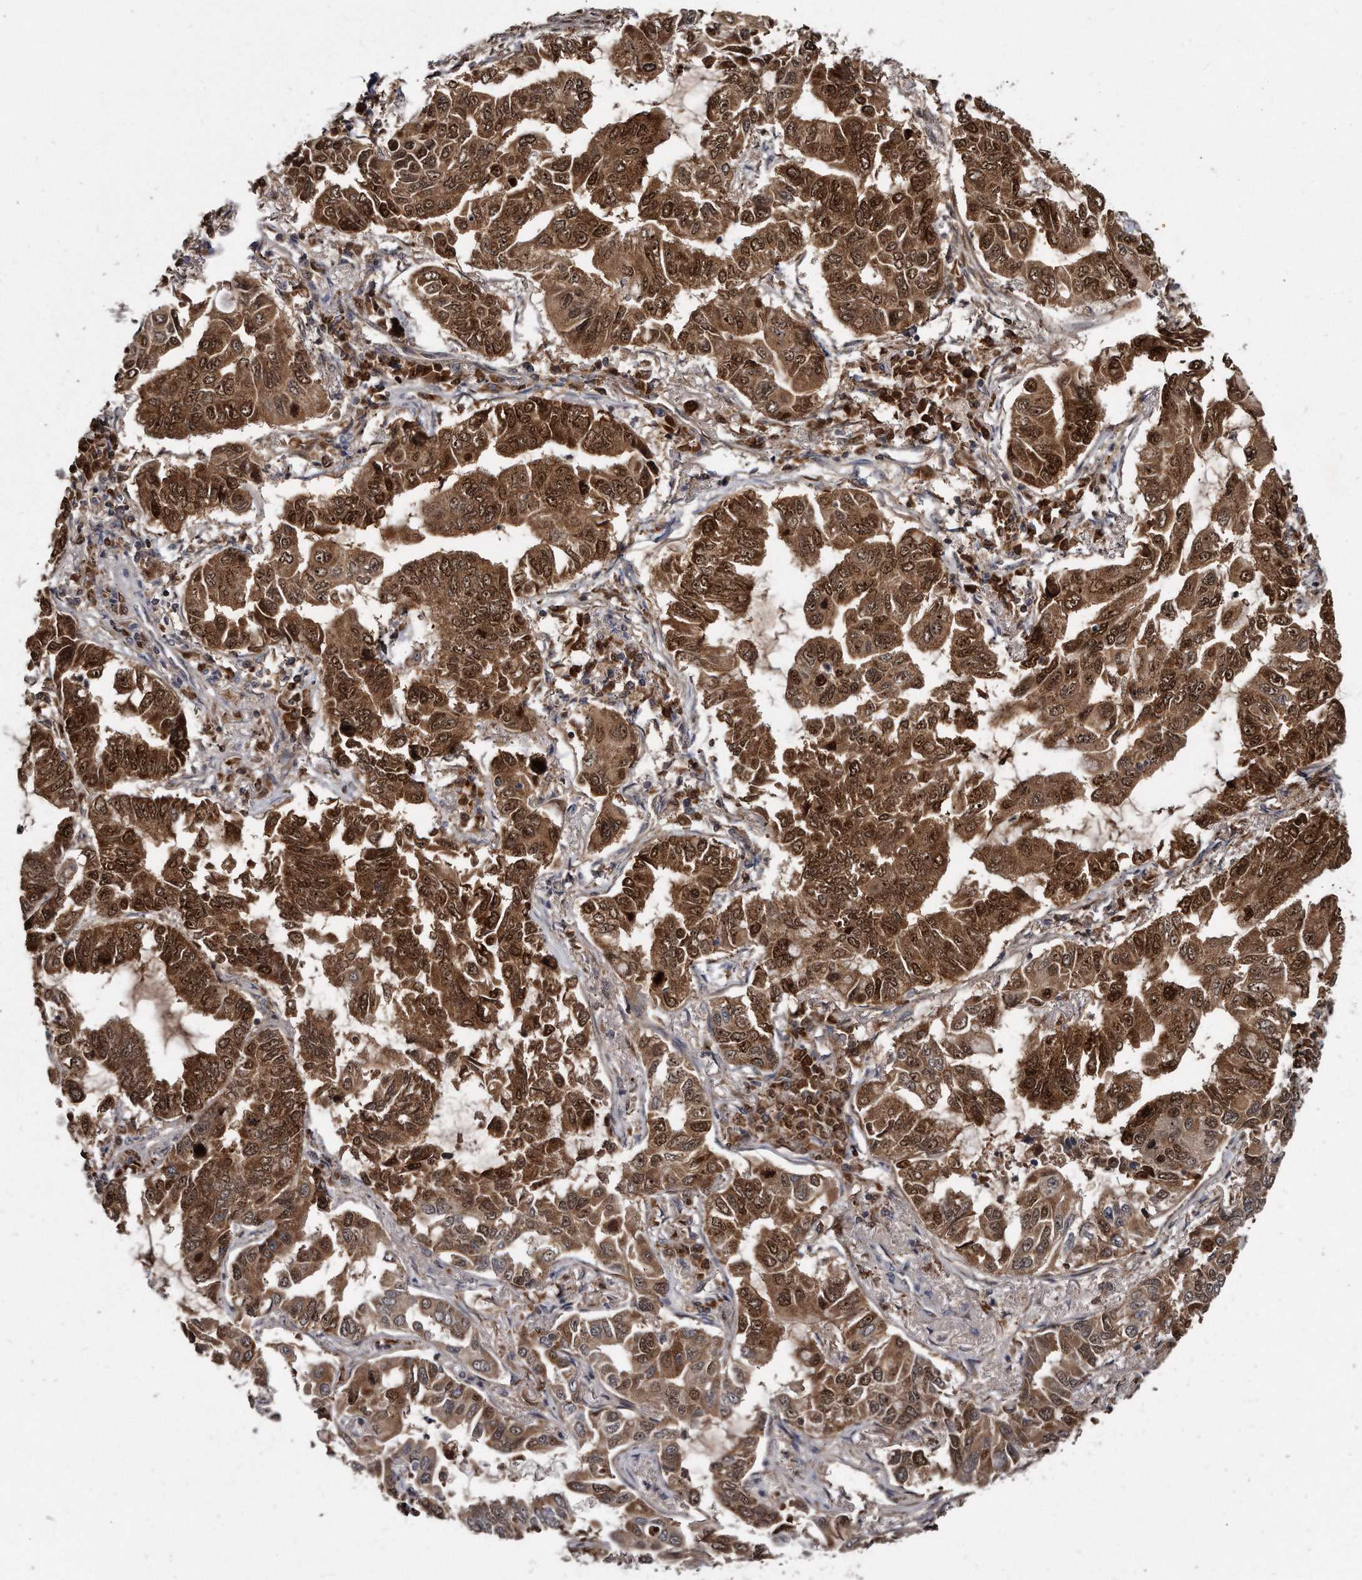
{"staining": {"intensity": "strong", "quantity": ">75%", "location": "cytoplasmic/membranous,nuclear"}, "tissue": "lung cancer", "cell_type": "Tumor cells", "image_type": "cancer", "snomed": [{"axis": "morphology", "description": "Adenocarcinoma, NOS"}, {"axis": "topography", "description": "Lung"}], "caption": "Immunohistochemistry (IHC) of lung cancer displays high levels of strong cytoplasmic/membranous and nuclear positivity in about >75% of tumor cells. The protein of interest is stained brown, and the nuclei are stained in blue (DAB (3,3'-diaminobenzidine) IHC with brightfield microscopy, high magnification).", "gene": "FAM136A", "patient": {"sex": "male", "age": 64}}